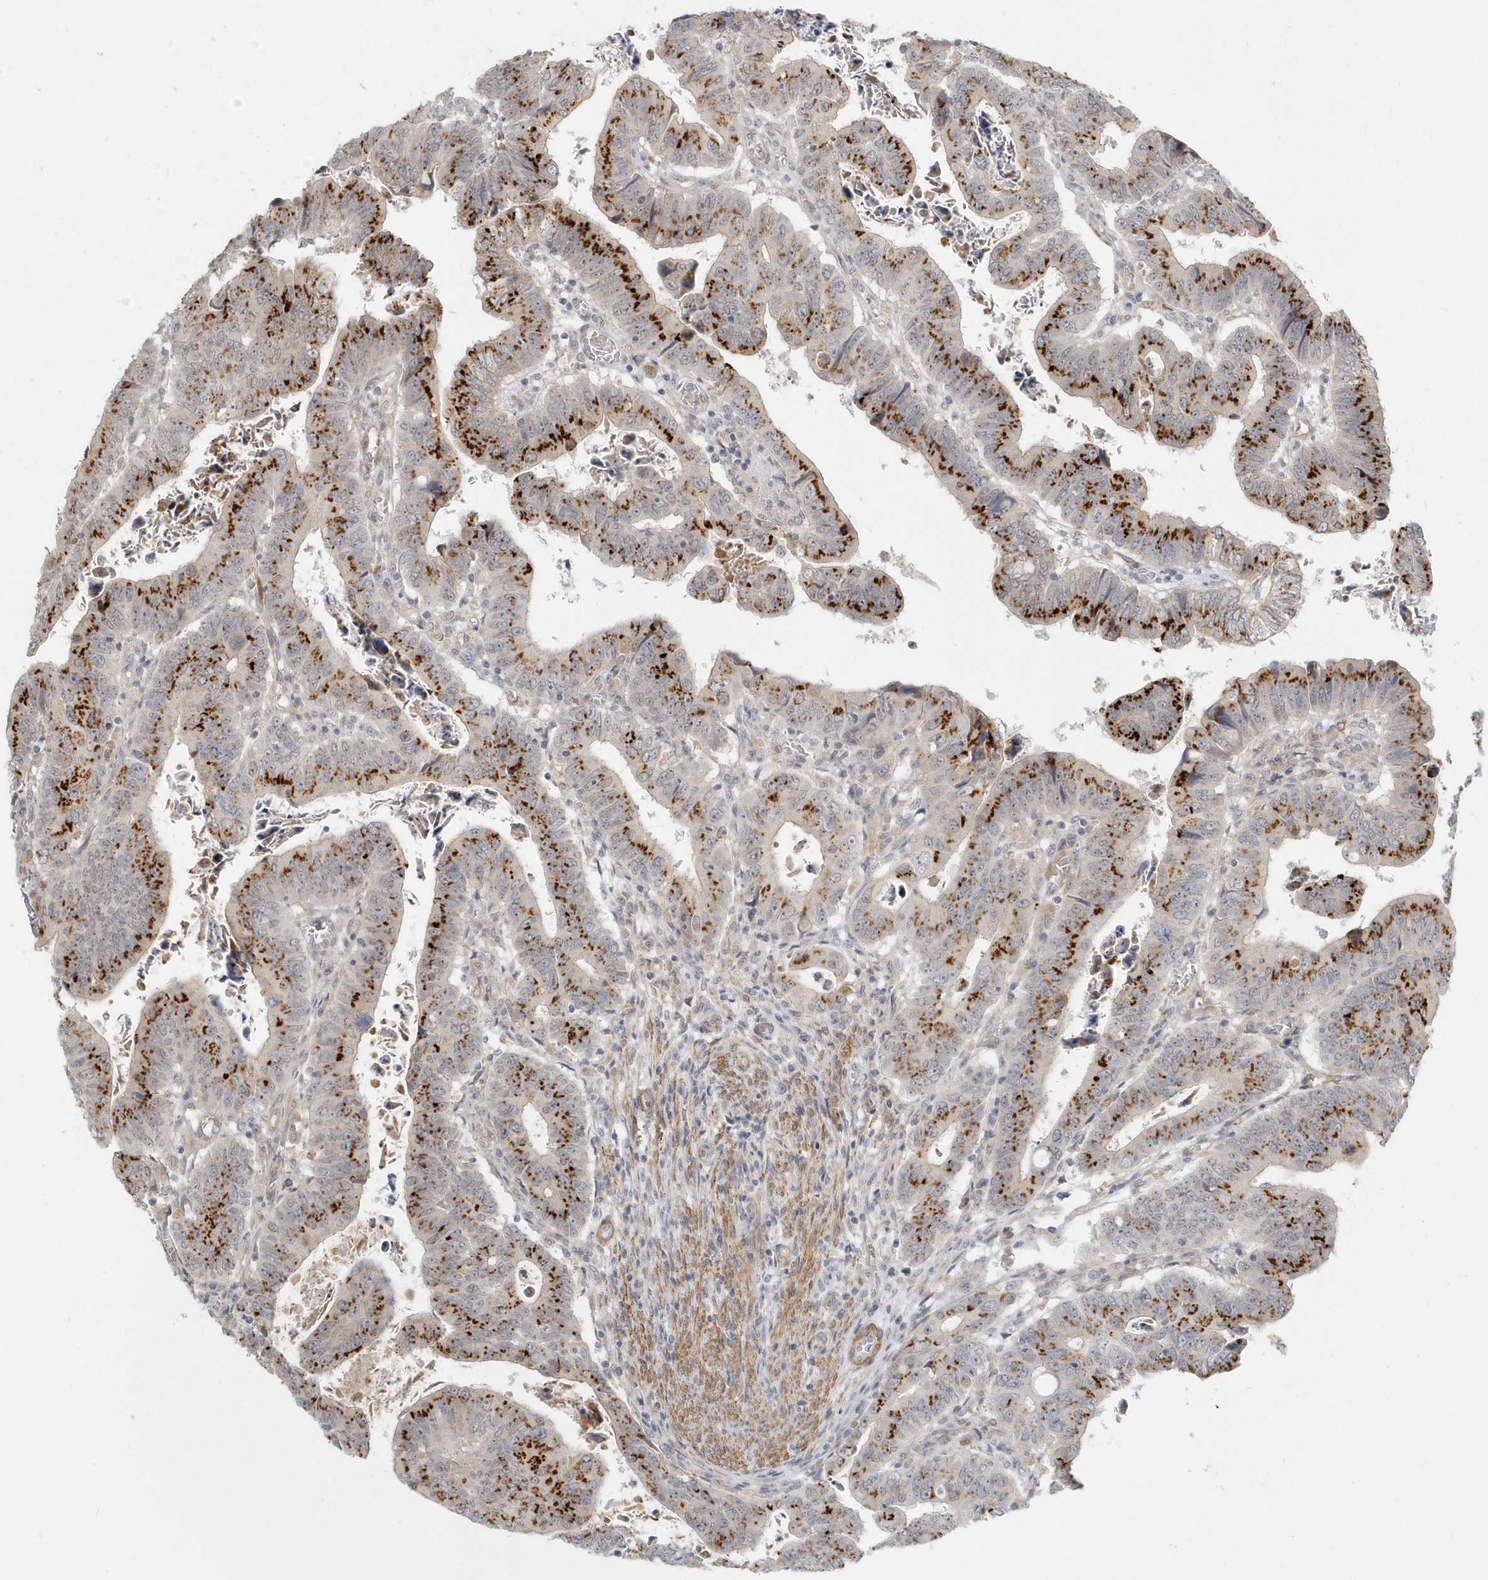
{"staining": {"intensity": "strong", "quantity": ">75%", "location": "cytoplasmic/membranous"}, "tissue": "colorectal cancer", "cell_type": "Tumor cells", "image_type": "cancer", "snomed": [{"axis": "morphology", "description": "Normal tissue, NOS"}, {"axis": "morphology", "description": "Adenocarcinoma, NOS"}, {"axis": "topography", "description": "Rectum"}], "caption": "A brown stain shows strong cytoplasmic/membranous expression of a protein in colorectal cancer (adenocarcinoma) tumor cells. (brown staining indicates protein expression, while blue staining denotes nuclei).", "gene": "NAPB", "patient": {"sex": "female", "age": 65}}